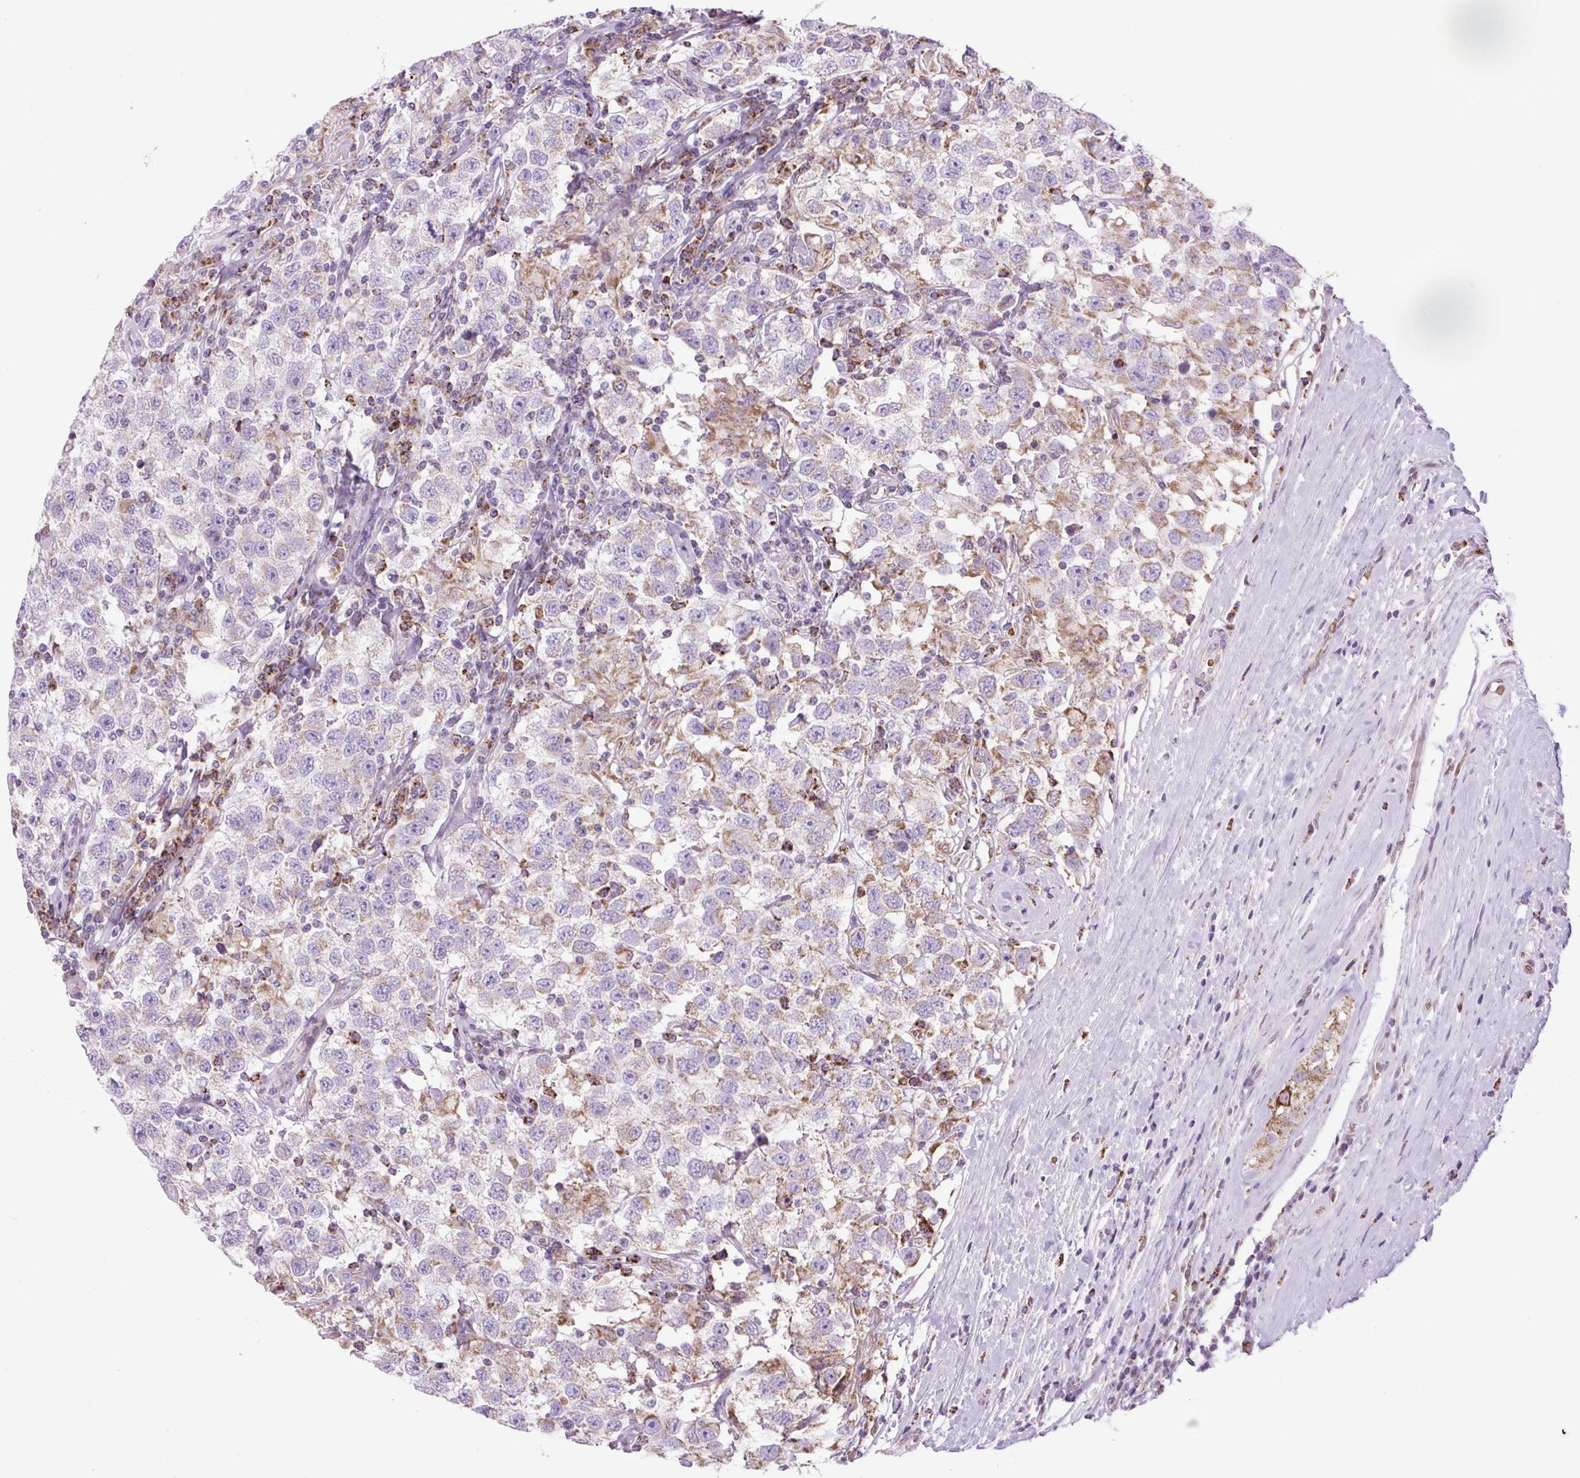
{"staining": {"intensity": "negative", "quantity": "none", "location": "none"}, "tissue": "testis cancer", "cell_type": "Tumor cells", "image_type": "cancer", "snomed": [{"axis": "morphology", "description": "Seminoma, NOS"}, {"axis": "topography", "description": "Testis"}], "caption": "Testis cancer was stained to show a protein in brown. There is no significant positivity in tumor cells.", "gene": "SCO2", "patient": {"sex": "male", "age": 41}}